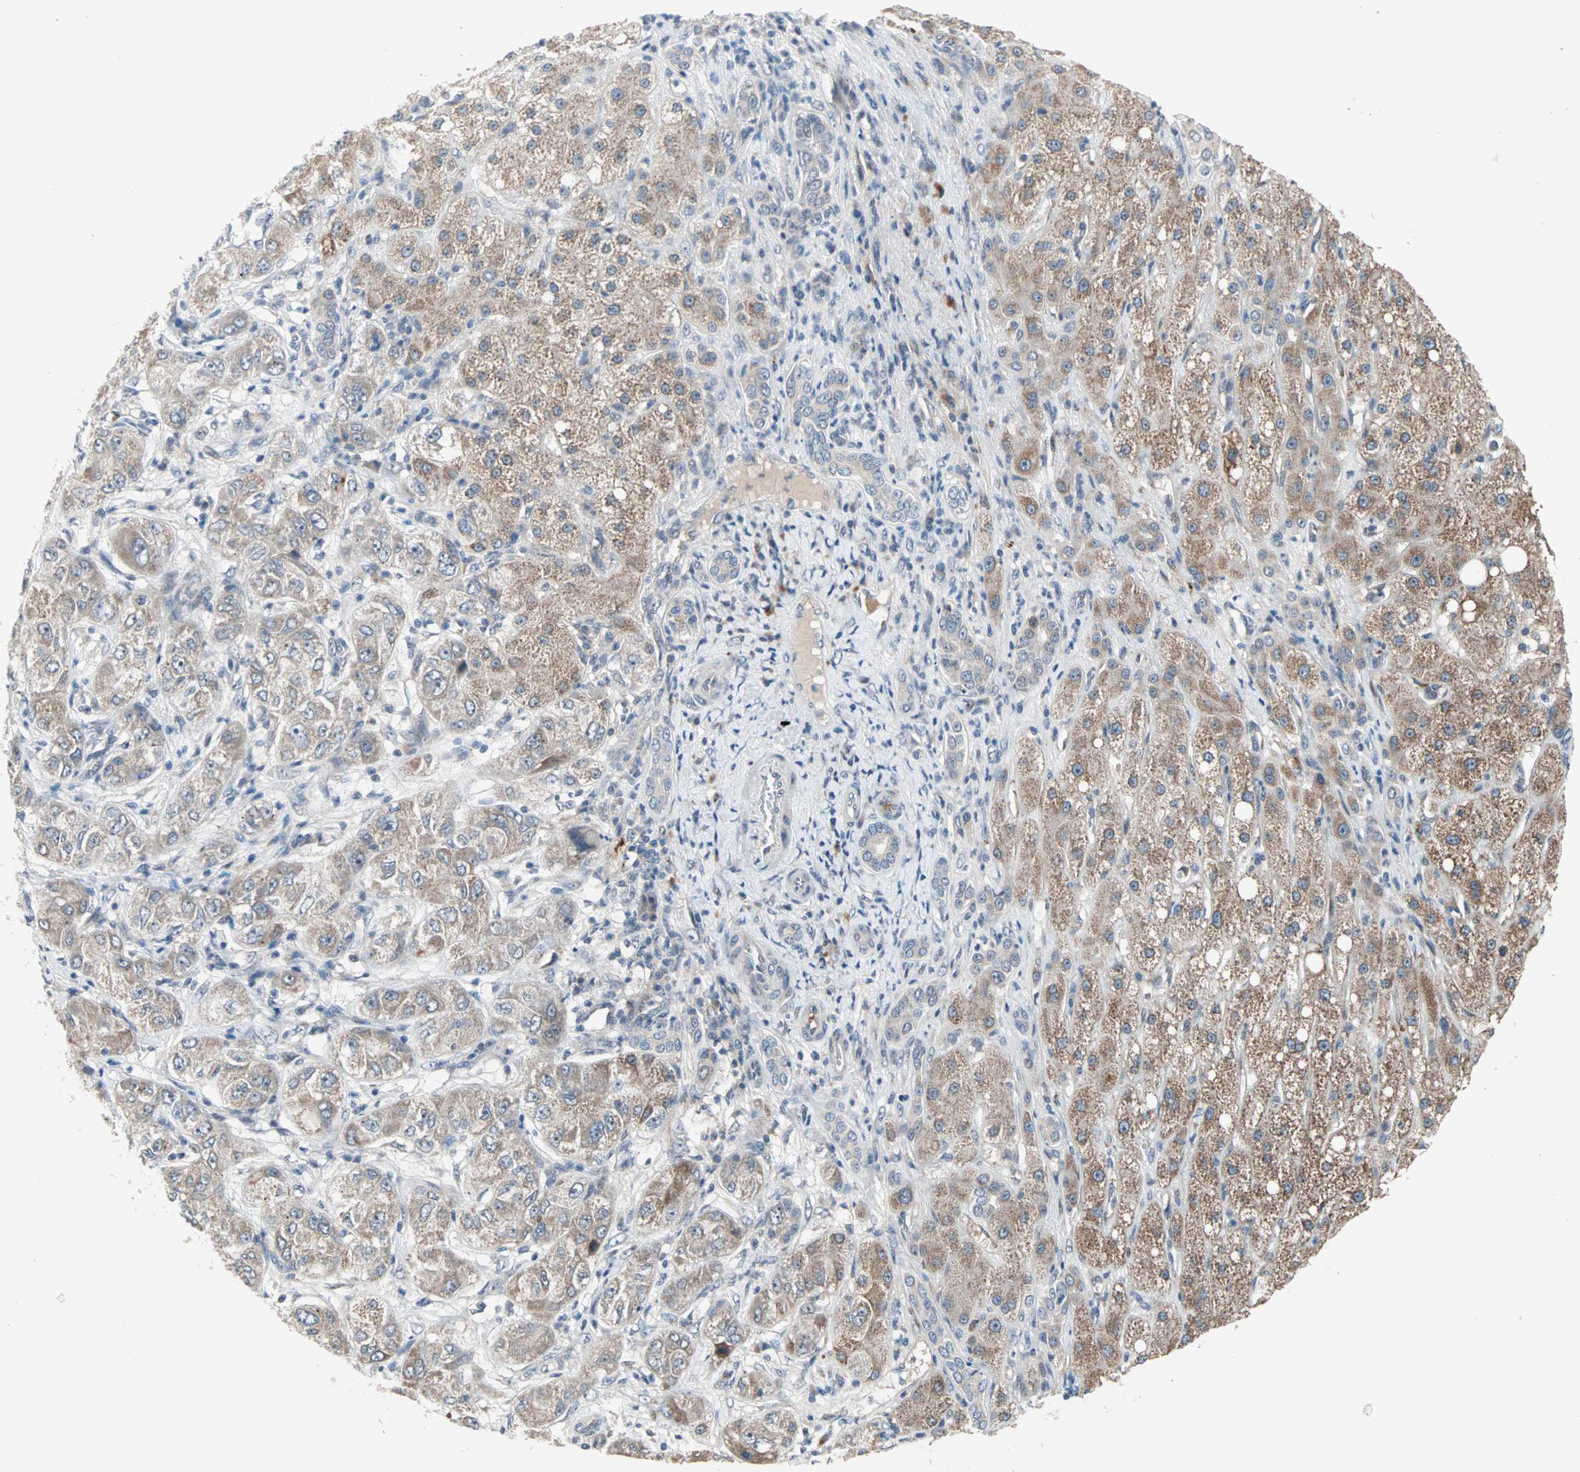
{"staining": {"intensity": "moderate", "quantity": ">75%", "location": "cytoplasmic/membranous"}, "tissue": "liver cancer", "cell_type": "Tumor cells", "image_type": "cancer", "snomed": [{"axis": "morphology", "description": "Carcinoma, Hepatocellular, NOS"}, {"axis": "topography", "description": "Liver"}], "caption": "Protein analysis of liver cancer tissue displays moderate cytoplasmic/membranous staining in about >75% of tumor cells. (brown staining indicates protein expression, while blue staining denotes nuclei).", "gene": "PROS1", "patient": {"sex": "male", "age": 80}}